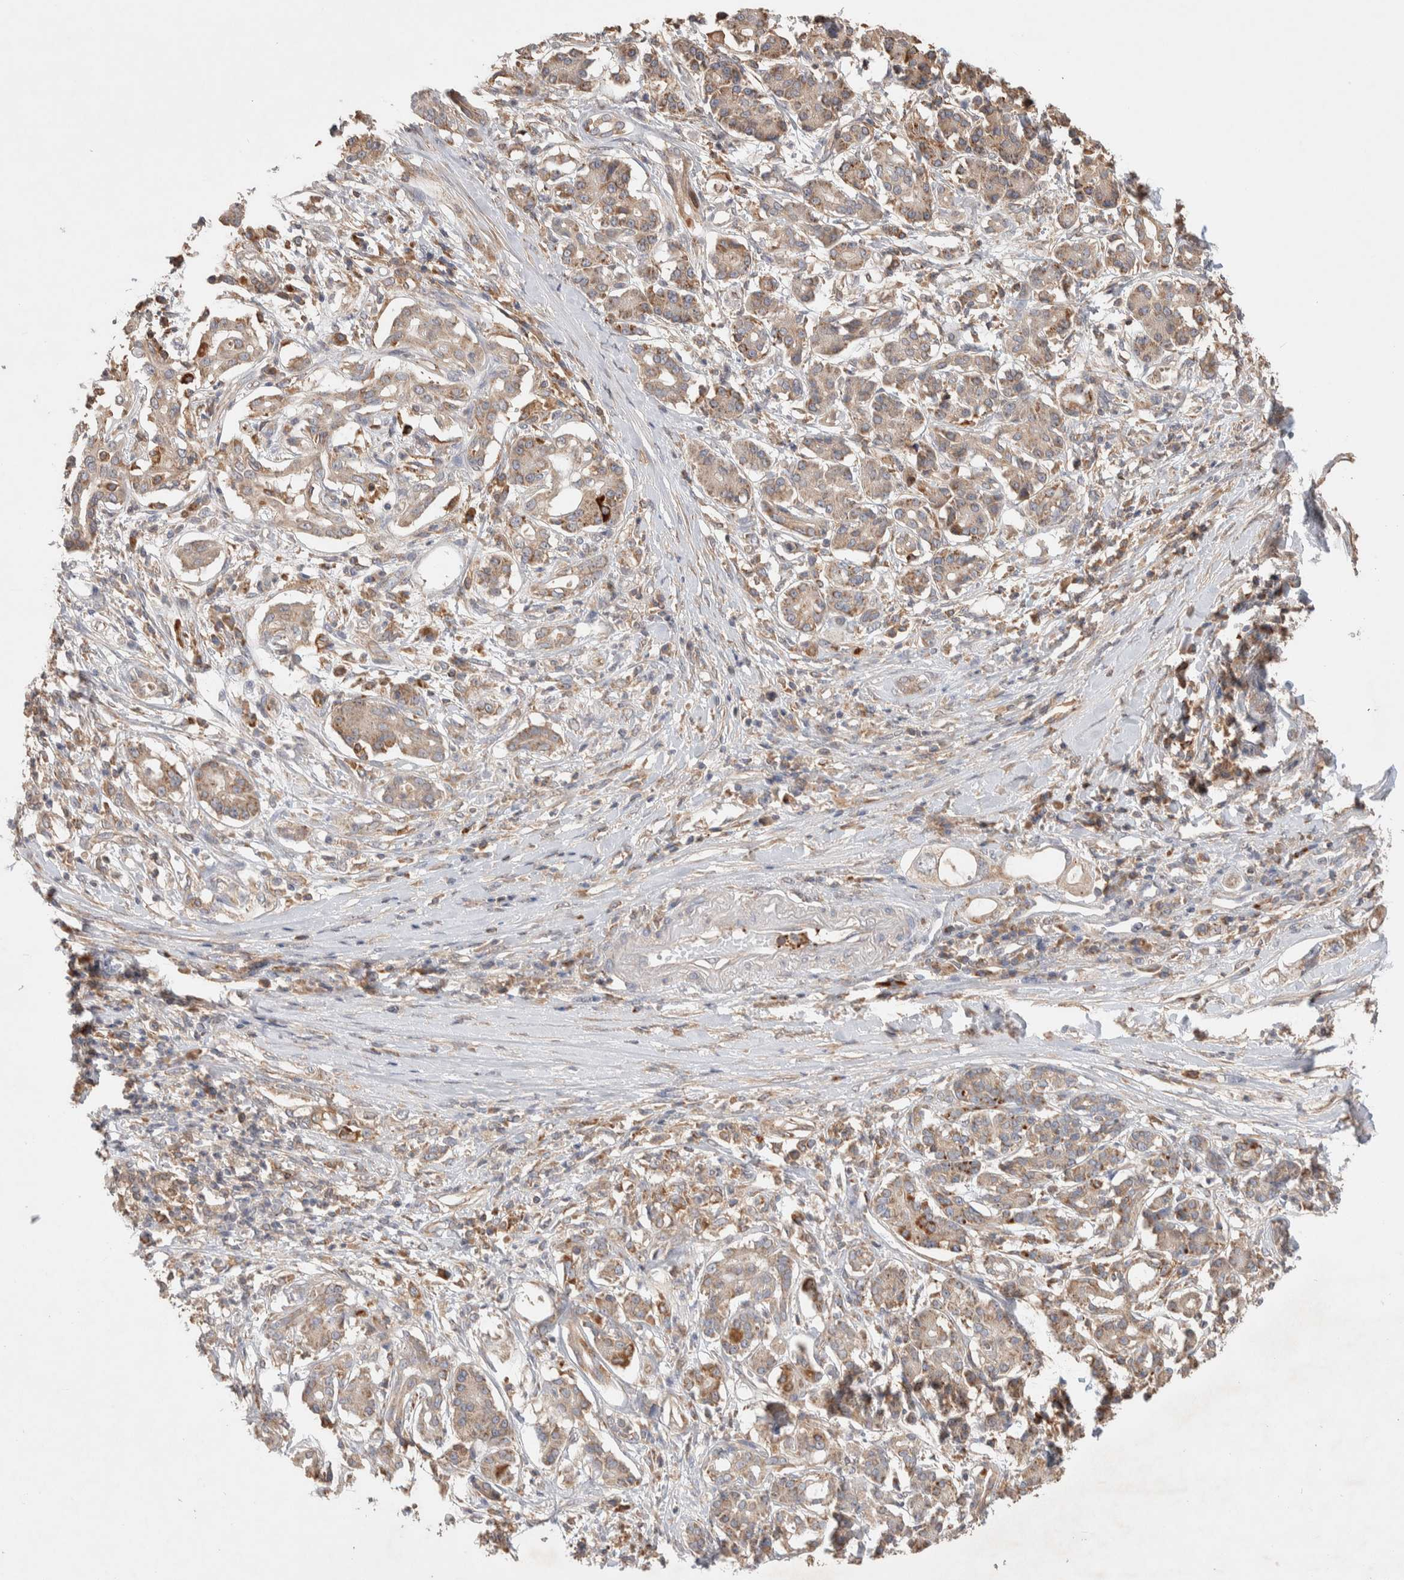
{"staining": {"intensity": "weak", "quantity": ">75%", "location": "cytoplasmic/membranous"}, "tissue": "pancreatic cancer", "cell_type": "Tumor cells", "image_type": "cancer", "snomed": [{"axis": "morphology", "description": "Adenocarcinoma, NOS"}, {"axis": "topography", "description": "Pancreas"}], "caption": "Tumor cells display low levels of weak cytoplasmic/membranous staining in approximately >75% of cells in human pancreatic cancer. (DAB (3,3'-diaminobenzidine) IHC with brightfield microscopy, high magnification).", "gene": "DEPTOR", "patient": {"sex": "female", "age": 56}}